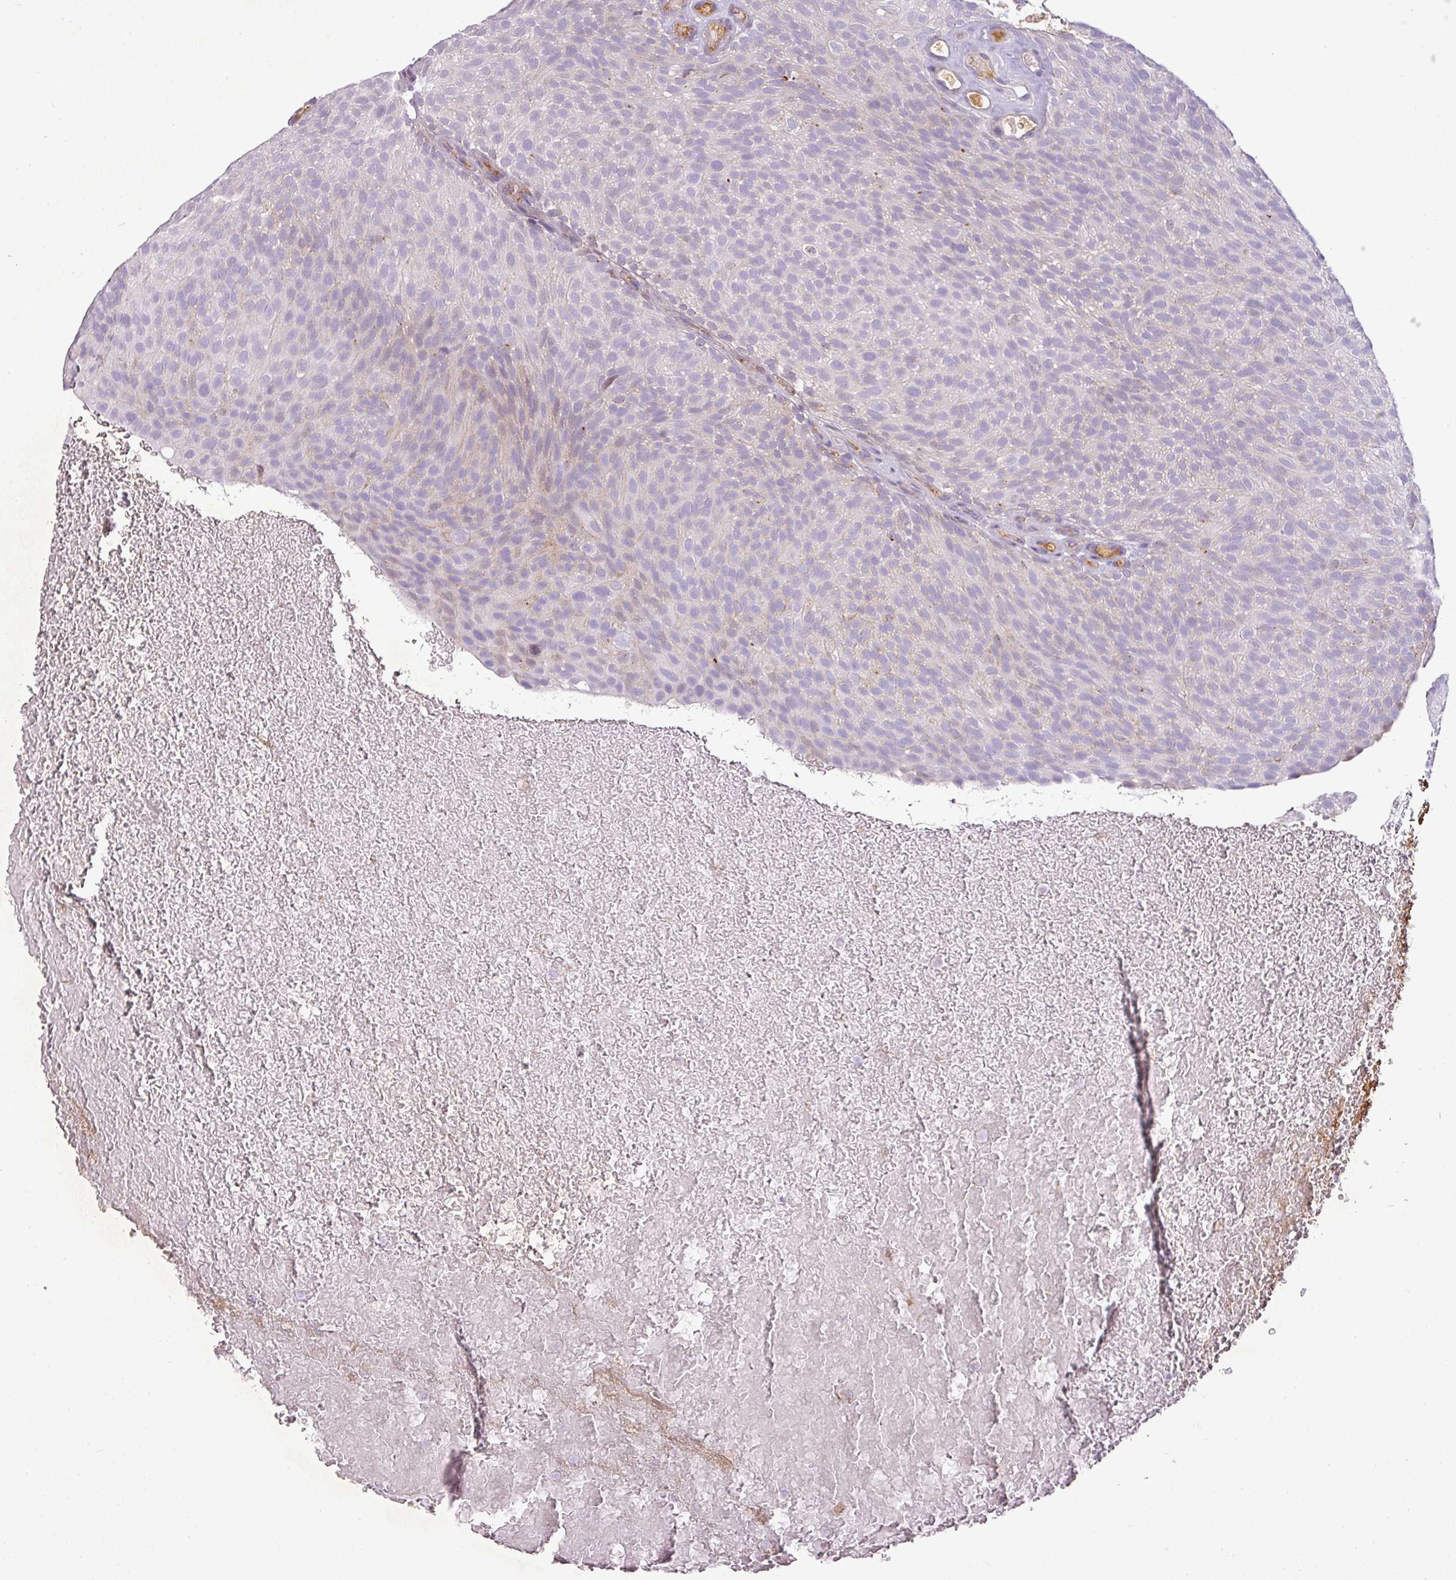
{"staining": {"intensity": "negative", "quantity": "none", "location": "none"}, "tissue": "urothelial cancer", "cell_type": "Tumor cells", "image_type": "cancer", "snomed": [{"axis": "morphology", "description": "Urothelial carcinoma, Low grade"}, {"axis": "topography", "description": "Urinary bladder"}], "caption": "The histopathology image reveals no staining of tumor cells in urothelial carcinoma (low-grade).", "gene": "C4B", "patient": {"sex": "male", "age": 78}}